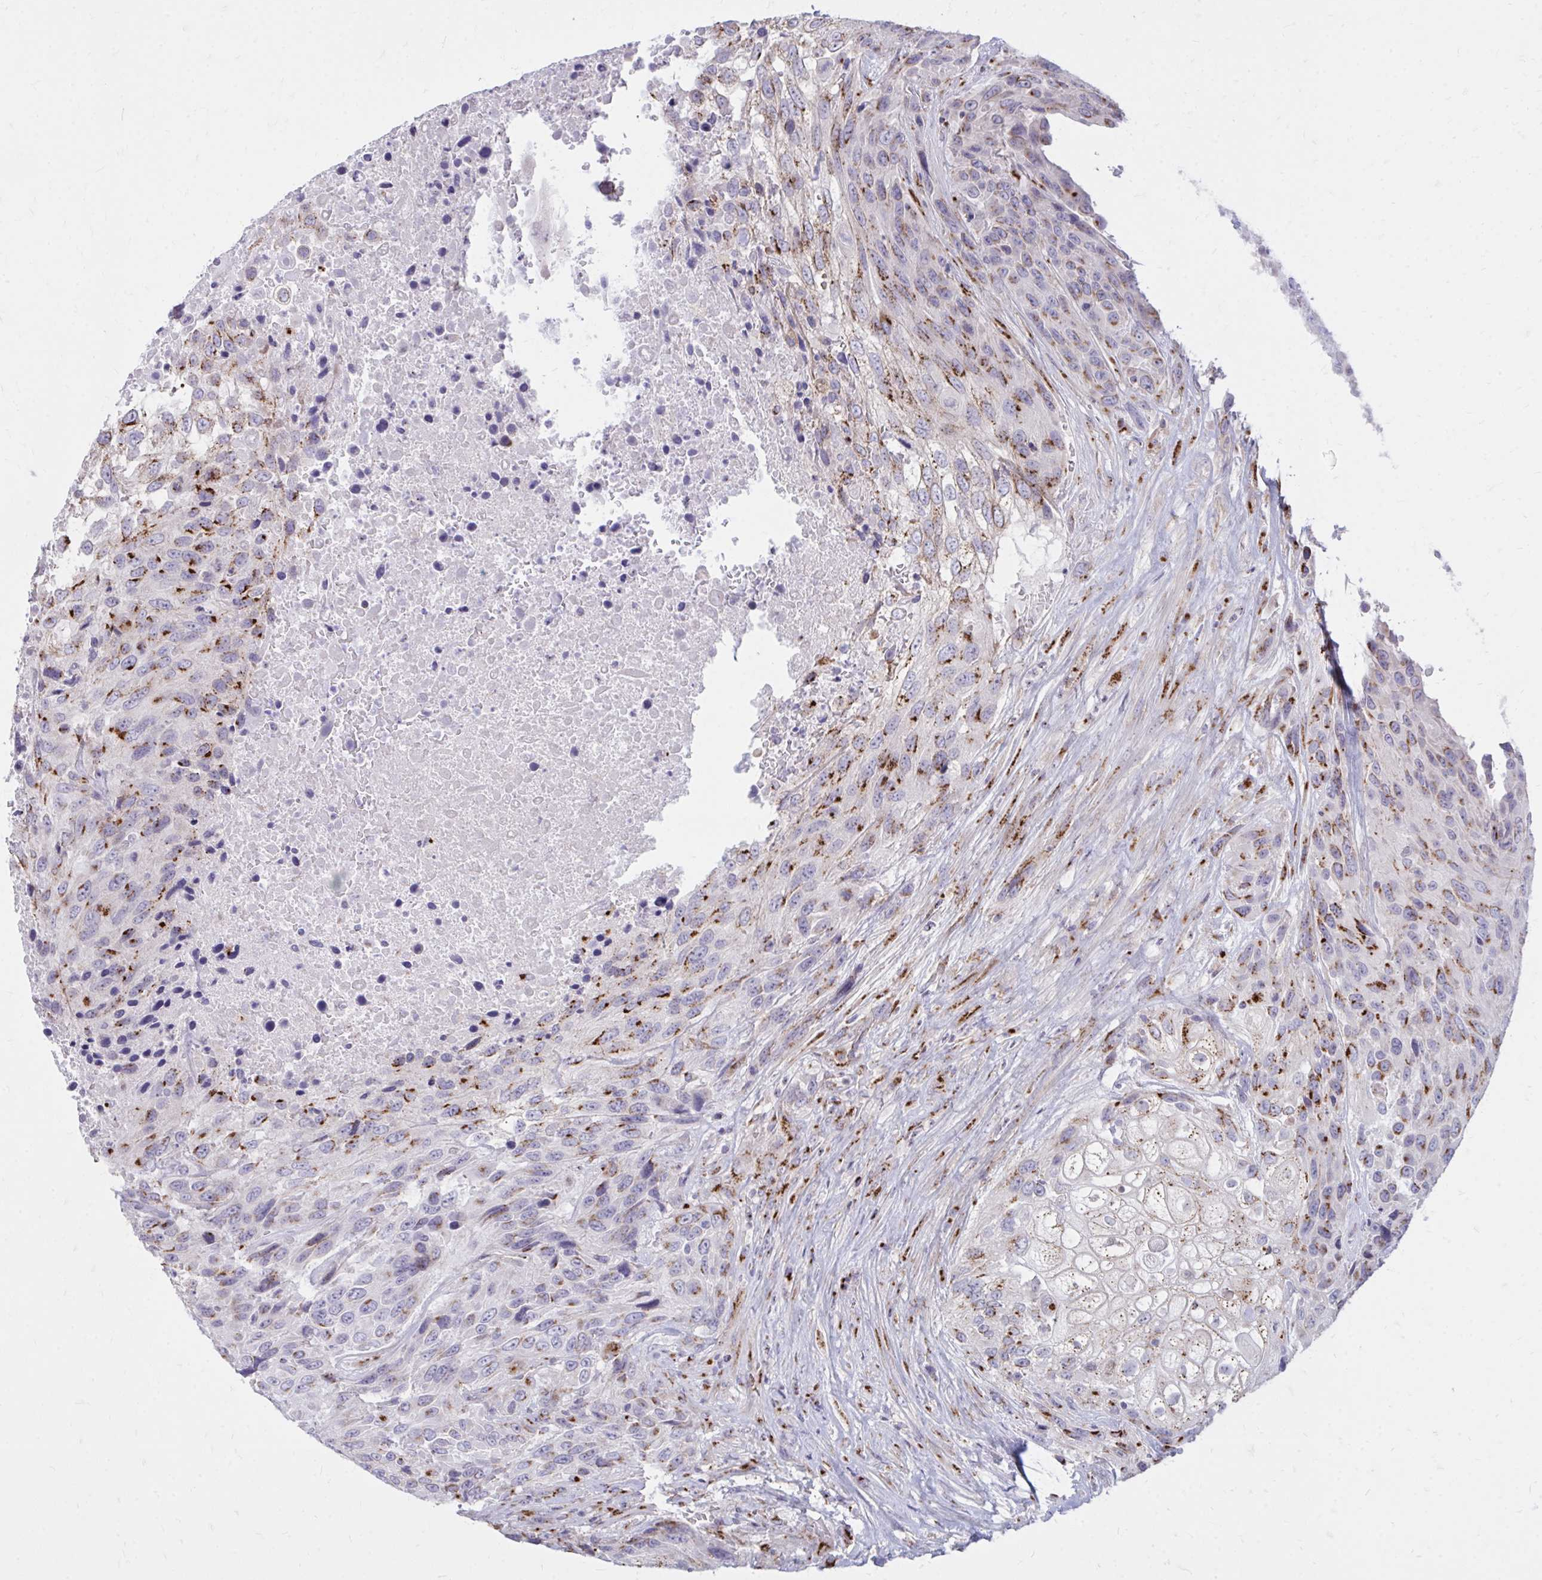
{"staining": {"intensity": "moderate", "quantity": "25%-75%", "location": "cytoplasmic/membranous"}, "tissue": "urothelial cancer", "cell_type": "Tumor cells", "image_type": "cancer", "snomed": [{"axis": "morphology", "description": "Urothelial carcinoma, High grade"}, {"axis": "topography", "description": "Urinary bladder"}], "caption": "Immunohistochemical staining of urothelial carcinoma (high-grade) shows medium levels of moderate cytoplasmic/membranous expression in about 25%-75% of tumor cells.", "gene": "RAB6B", "patient": {"sex": "female", "age": 70}}